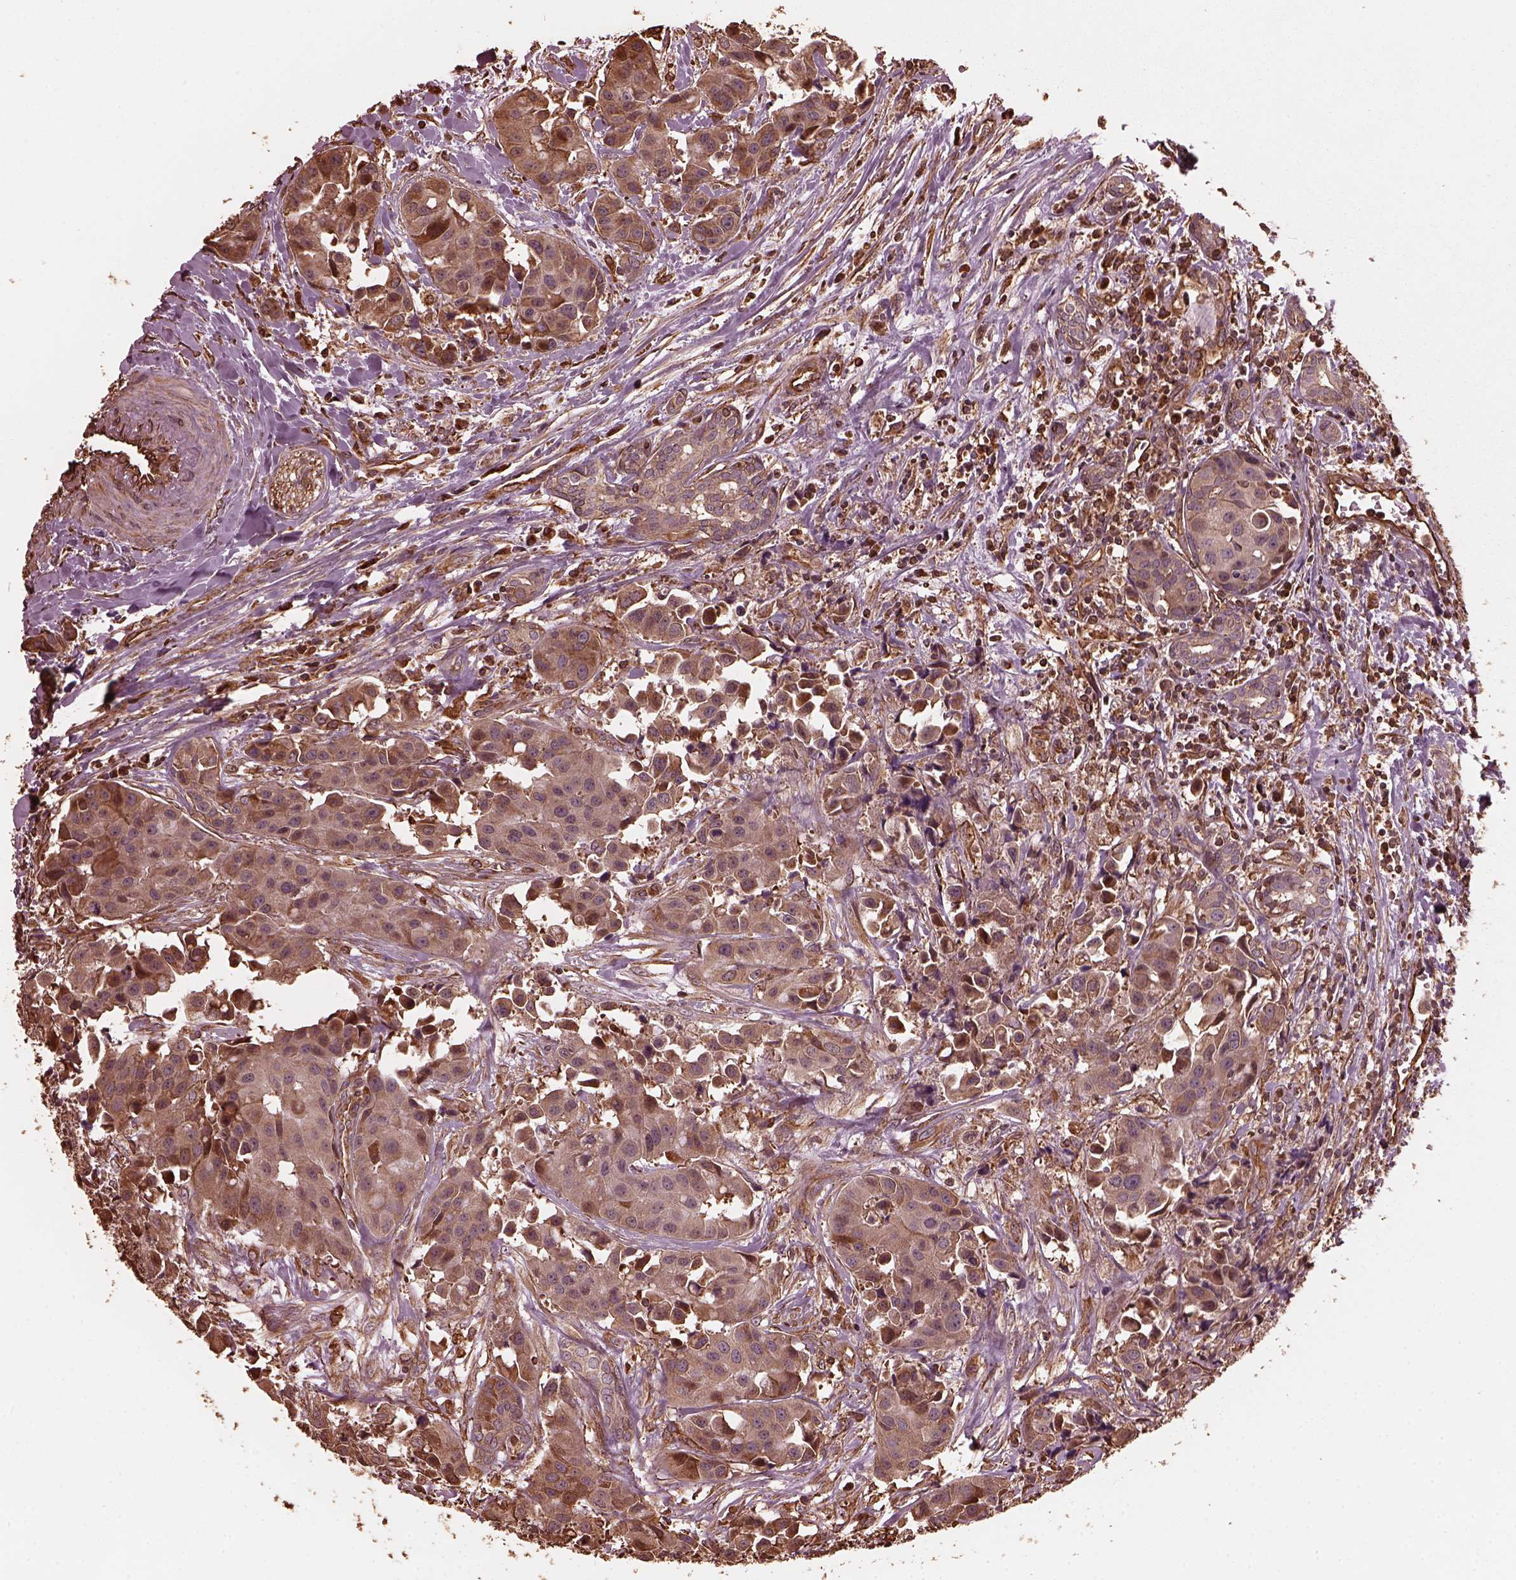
{"staining": {"intensity": "moderate", "quantity": ">75%", "location": "cytoplasmic/membranous"}, "tissue": "head and neck cancer", "cell_type": "Tumor cells", "image_type": "cancer", "snomed": [{"axis": "morphology", "description": "Adenocarcinoma, NOS"}, {"axis": "topography", "description": "Head-Neck"}], "caption": "The photomicrograph shows immunohistochemical staining of adenocarcinoma (head and neck). There is moderate cytoplasmic/membranous expression is seen in about >75% of tumor cells. Using DAB (3,3'-diaminobenzidine) (brown) and hematoxylin (blue) stains, captured at high magnification using brightfield microscopy.", "gene": "GTPBP1", "patient": {"sex": "male", "age": 76}}